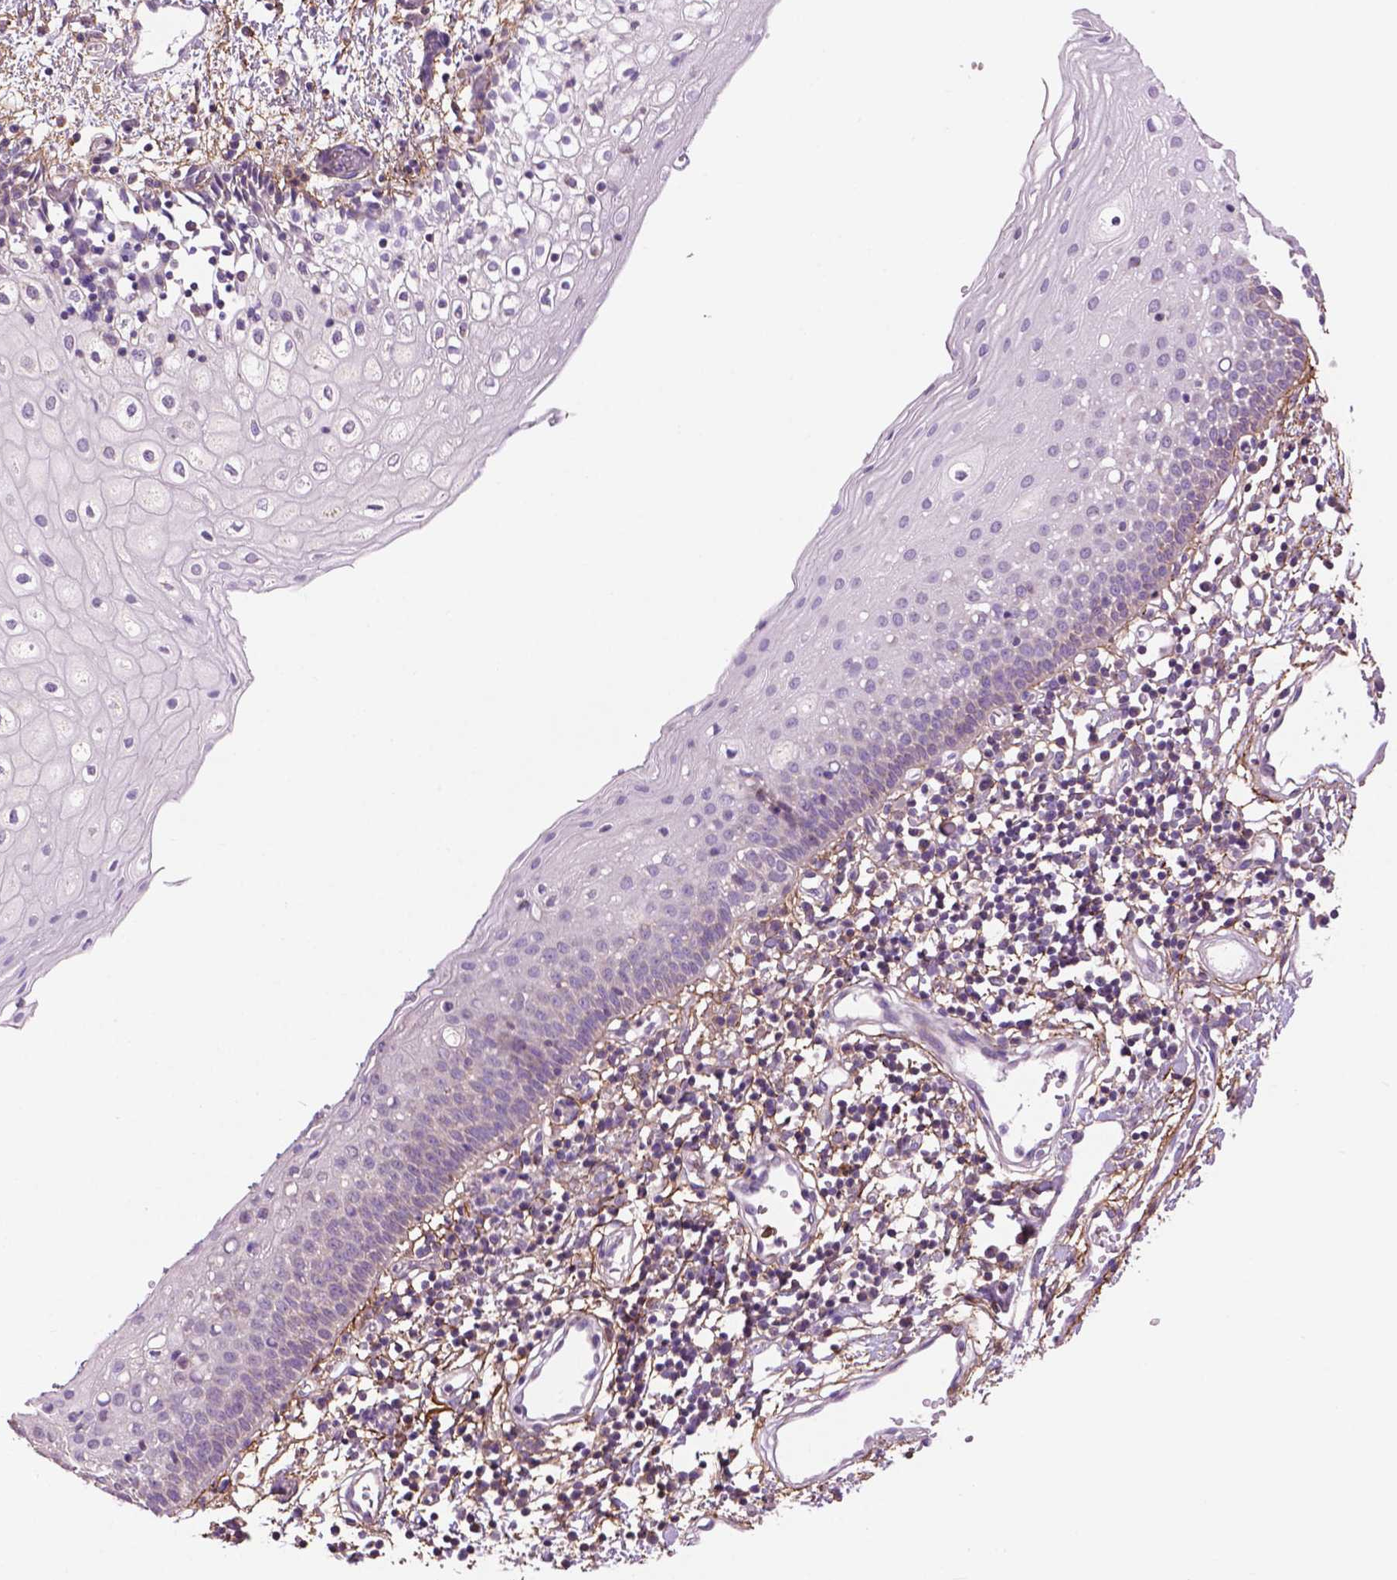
{"staining": {"intensity": "negative", "quantity": "none", "location": "none"}, "tissue": "oral mucosa", "cell_type": "Squamous epithelial cells", "image_type": "normal", "snomed": [{"axis": "morphology", "description": "Normal tissue, NOS"}, {"axis": "topography", "description": "Oral tissue"}], "caption": "Immunohistochemistry of unremarkable oral mucosa demonstrates no staining in squamous epithelial cells. Nuclei are stained in blue.", "gene": "LRRC3C", "patient": {"sex": "female", "age": 43}}